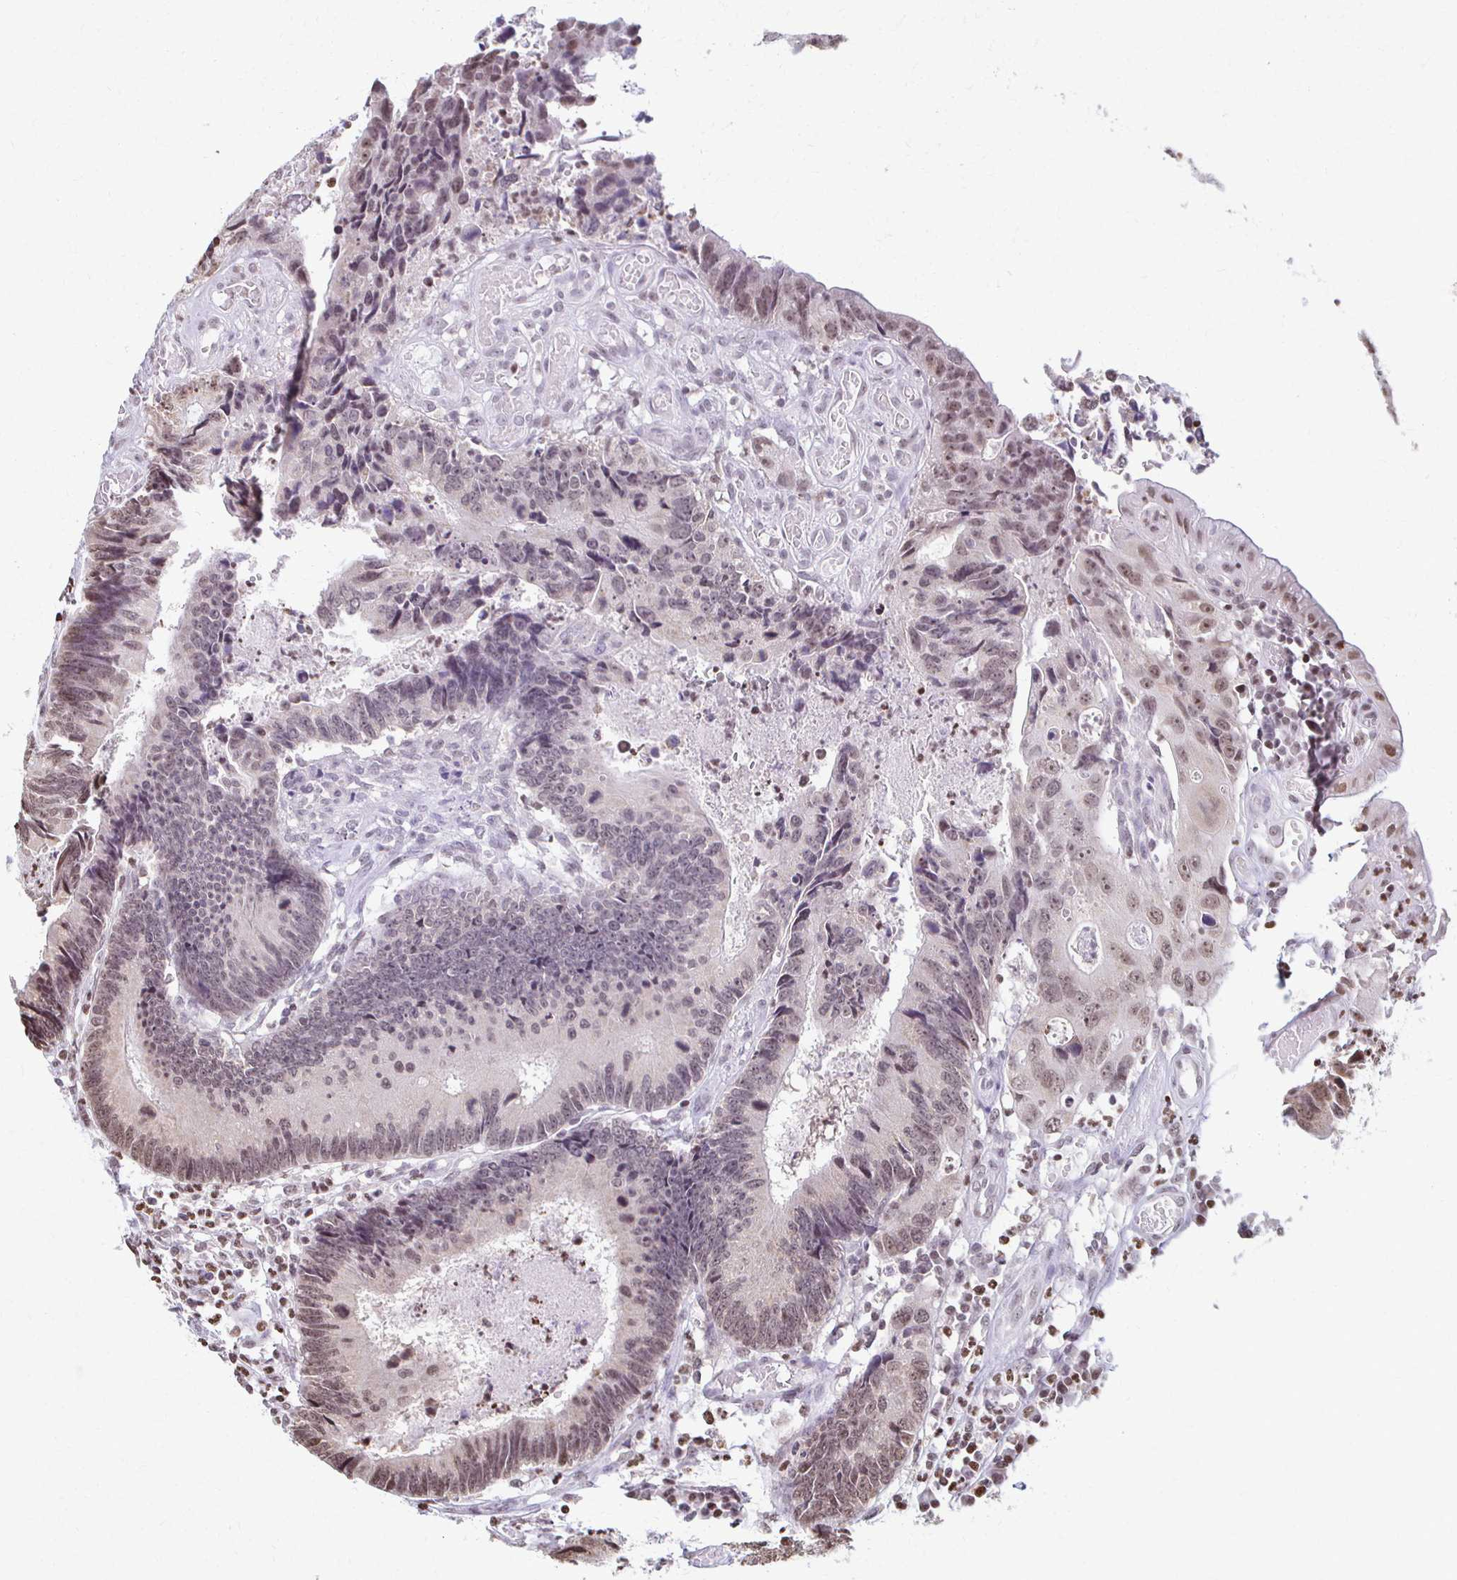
{"staining": {"intensity": "weak", "quantity": "25%-75%", "location": "nuclear"}, "tissue": "colorectal cancer", "cell_type": "Tumor cells", "image_type": "cancer", "snomed": [{"axis": "morphology", "description": "Adenocarcinoma, NOS"}, {"axis": "topography", "description": "Colon"}], "caption": "Tumor cells demonstrate low levels of weak nuclear positivity in approximately 25%-75% of cells in human colorectal adenocarcinoma. (IHC, brightfield microscopy, high magnification).", "gene": "HOXA9", "patient": {"sex": "female", "age": 67}}